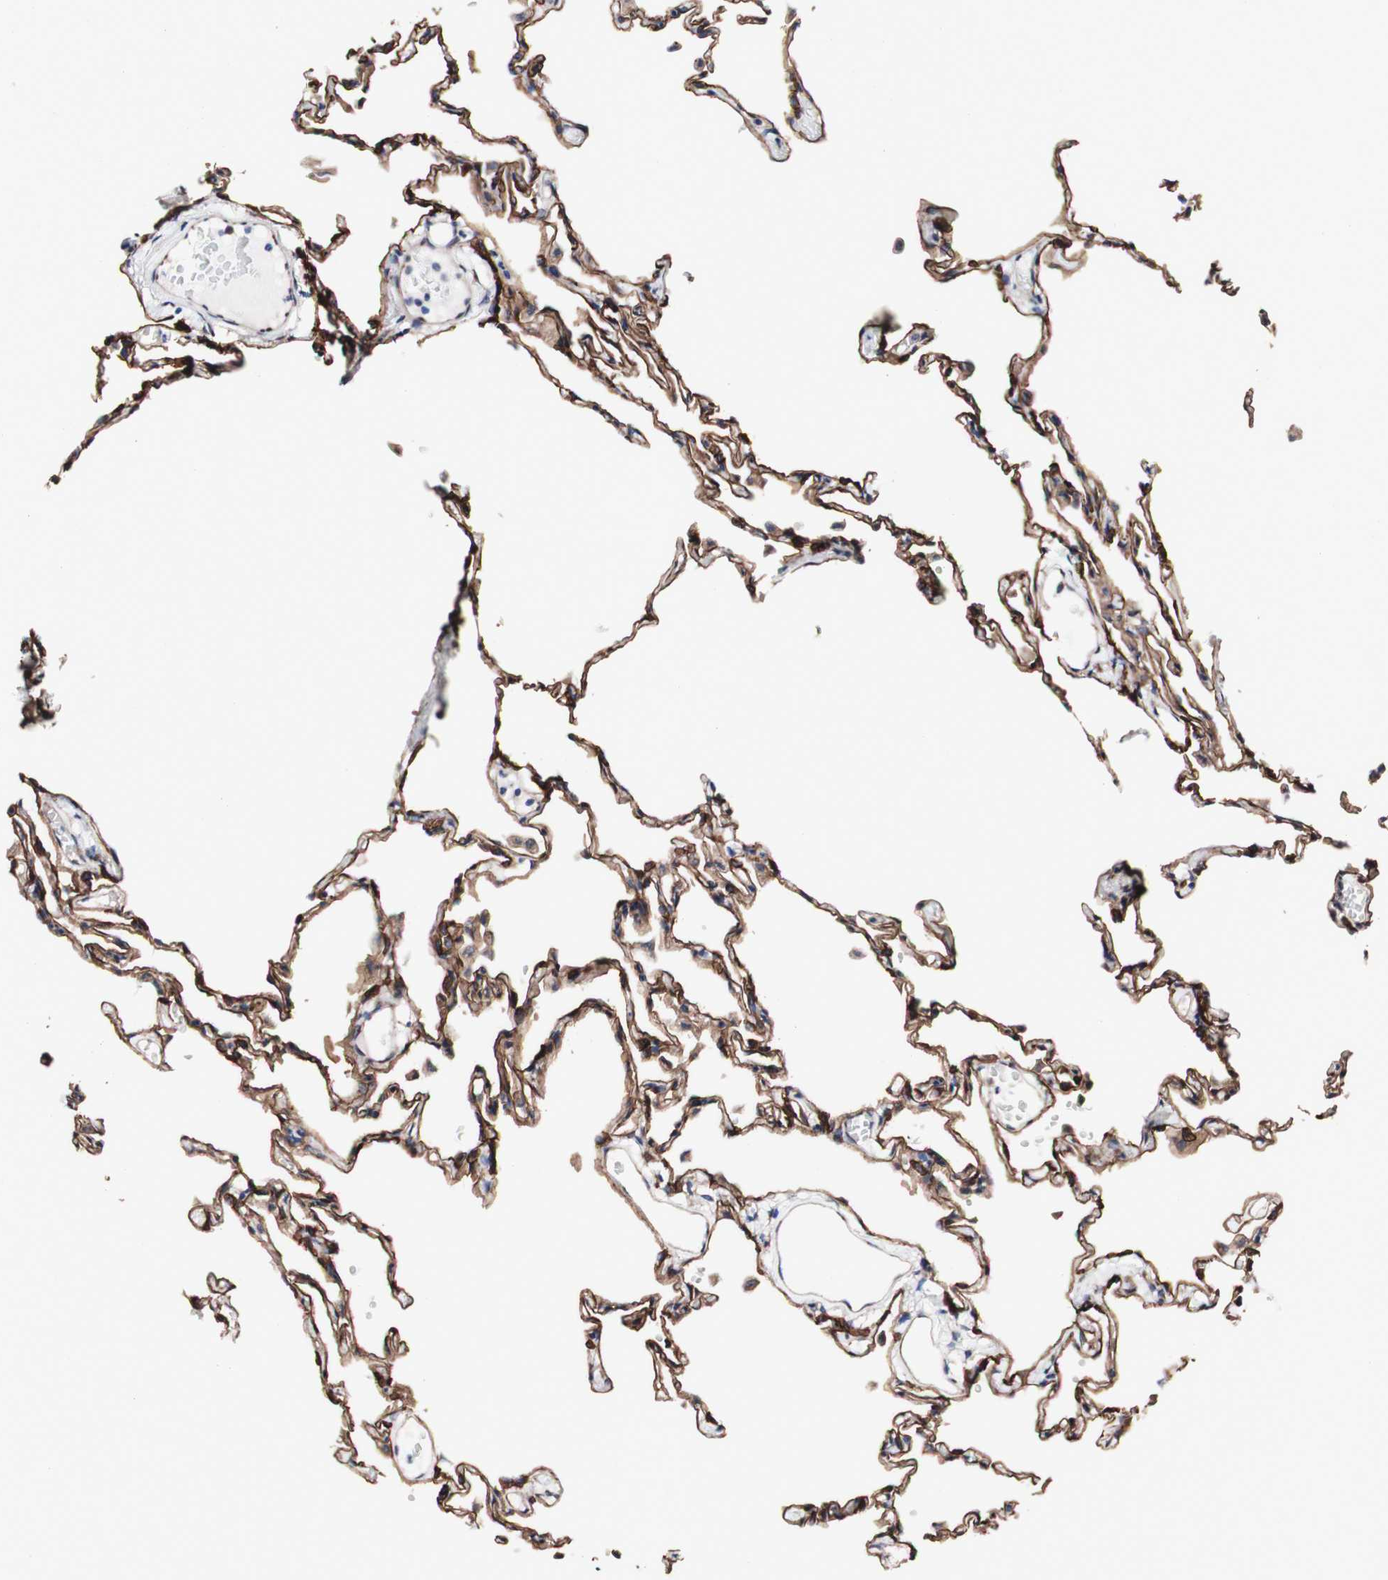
{"staining": {"intensity": "strong", "quantity": ">75%", "location": "cytoplasmic/membranous"}, "tissue": "lung", "cell_type": "Alveolar cells", "image_type": "normal", "snomed": [{"axis": "morphology", "description": "Normal tissue, NOS"}, {"axis": "topography", "description": "Lung"}], "caption": "Strong cytoplasmic/membranous positivity is present in about >75% of alveolar cells in unremarkable lung.", "gene": "LRIG3", "patient": {"sex": "female", "age": 49}}